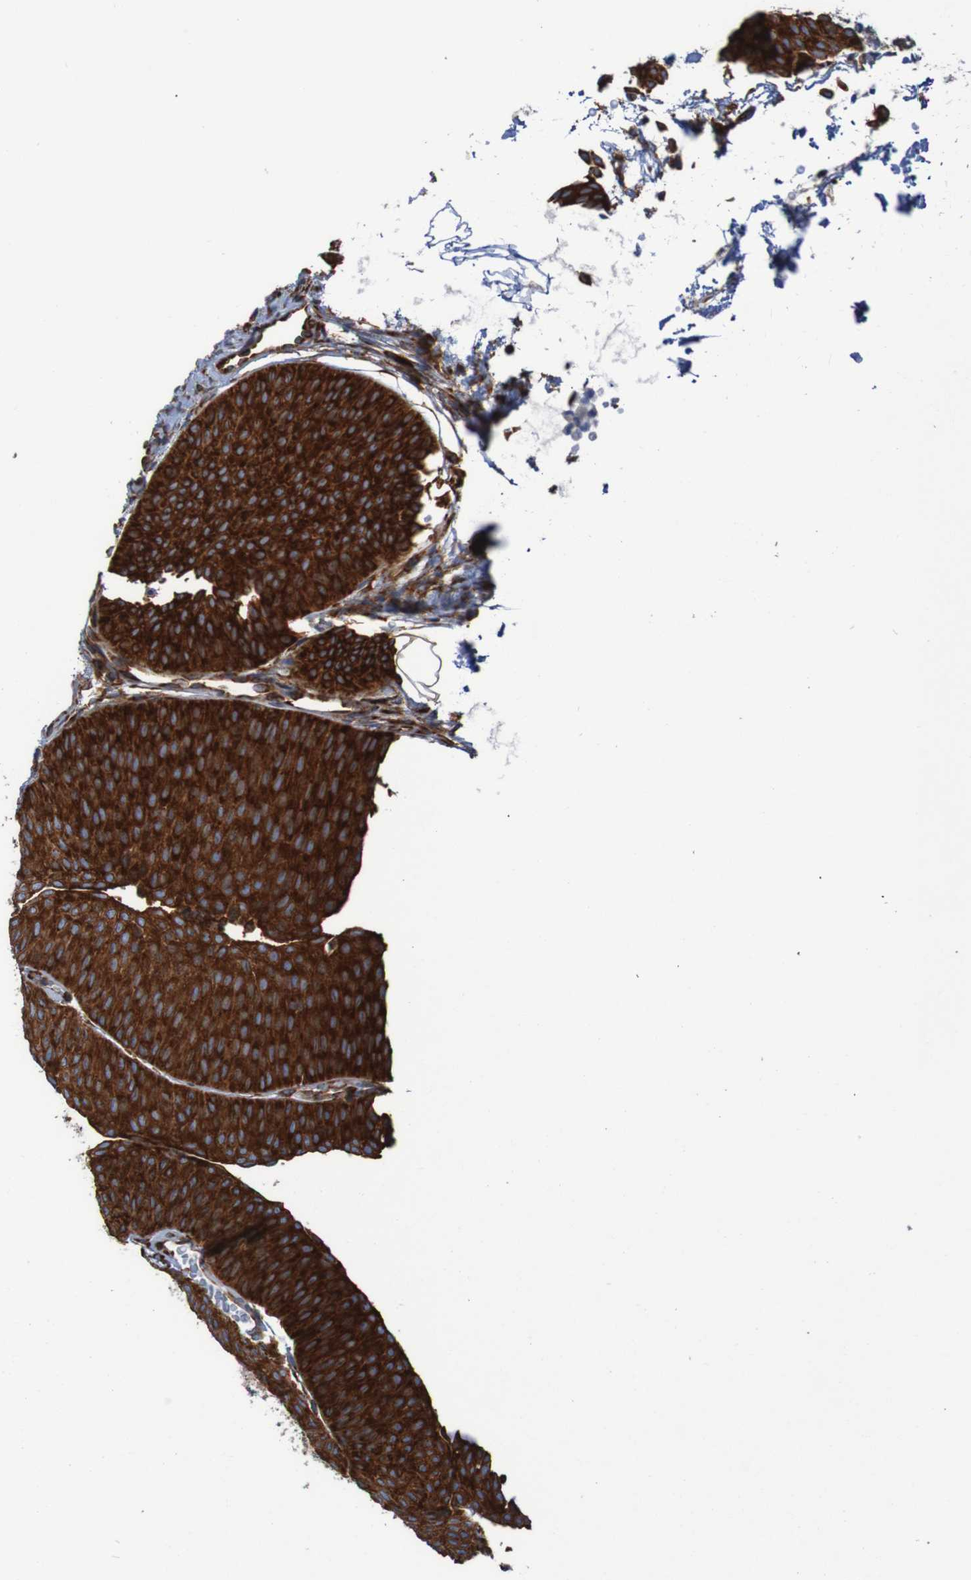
{"staining": {"intensity": "strong", "quantity": ">75%", "location": "cytoplasmic/membranous"}, "tissue": "urothelial cancer", "cell_type": "Tumor cells", "image_type": "cancer", "snomed": [{"axis": "morphology", "description": "Urothelial carcinoma, Low grade"}, {"axis": "topography", "description": "Urinary bladder"}], "caption": "Strong cytoplasmic/membranous positivity is seen in about >75% of tumor cells in urothelial cancer.", "gene": "RPL10", "patient": {"sex": "female", "age": 60}}